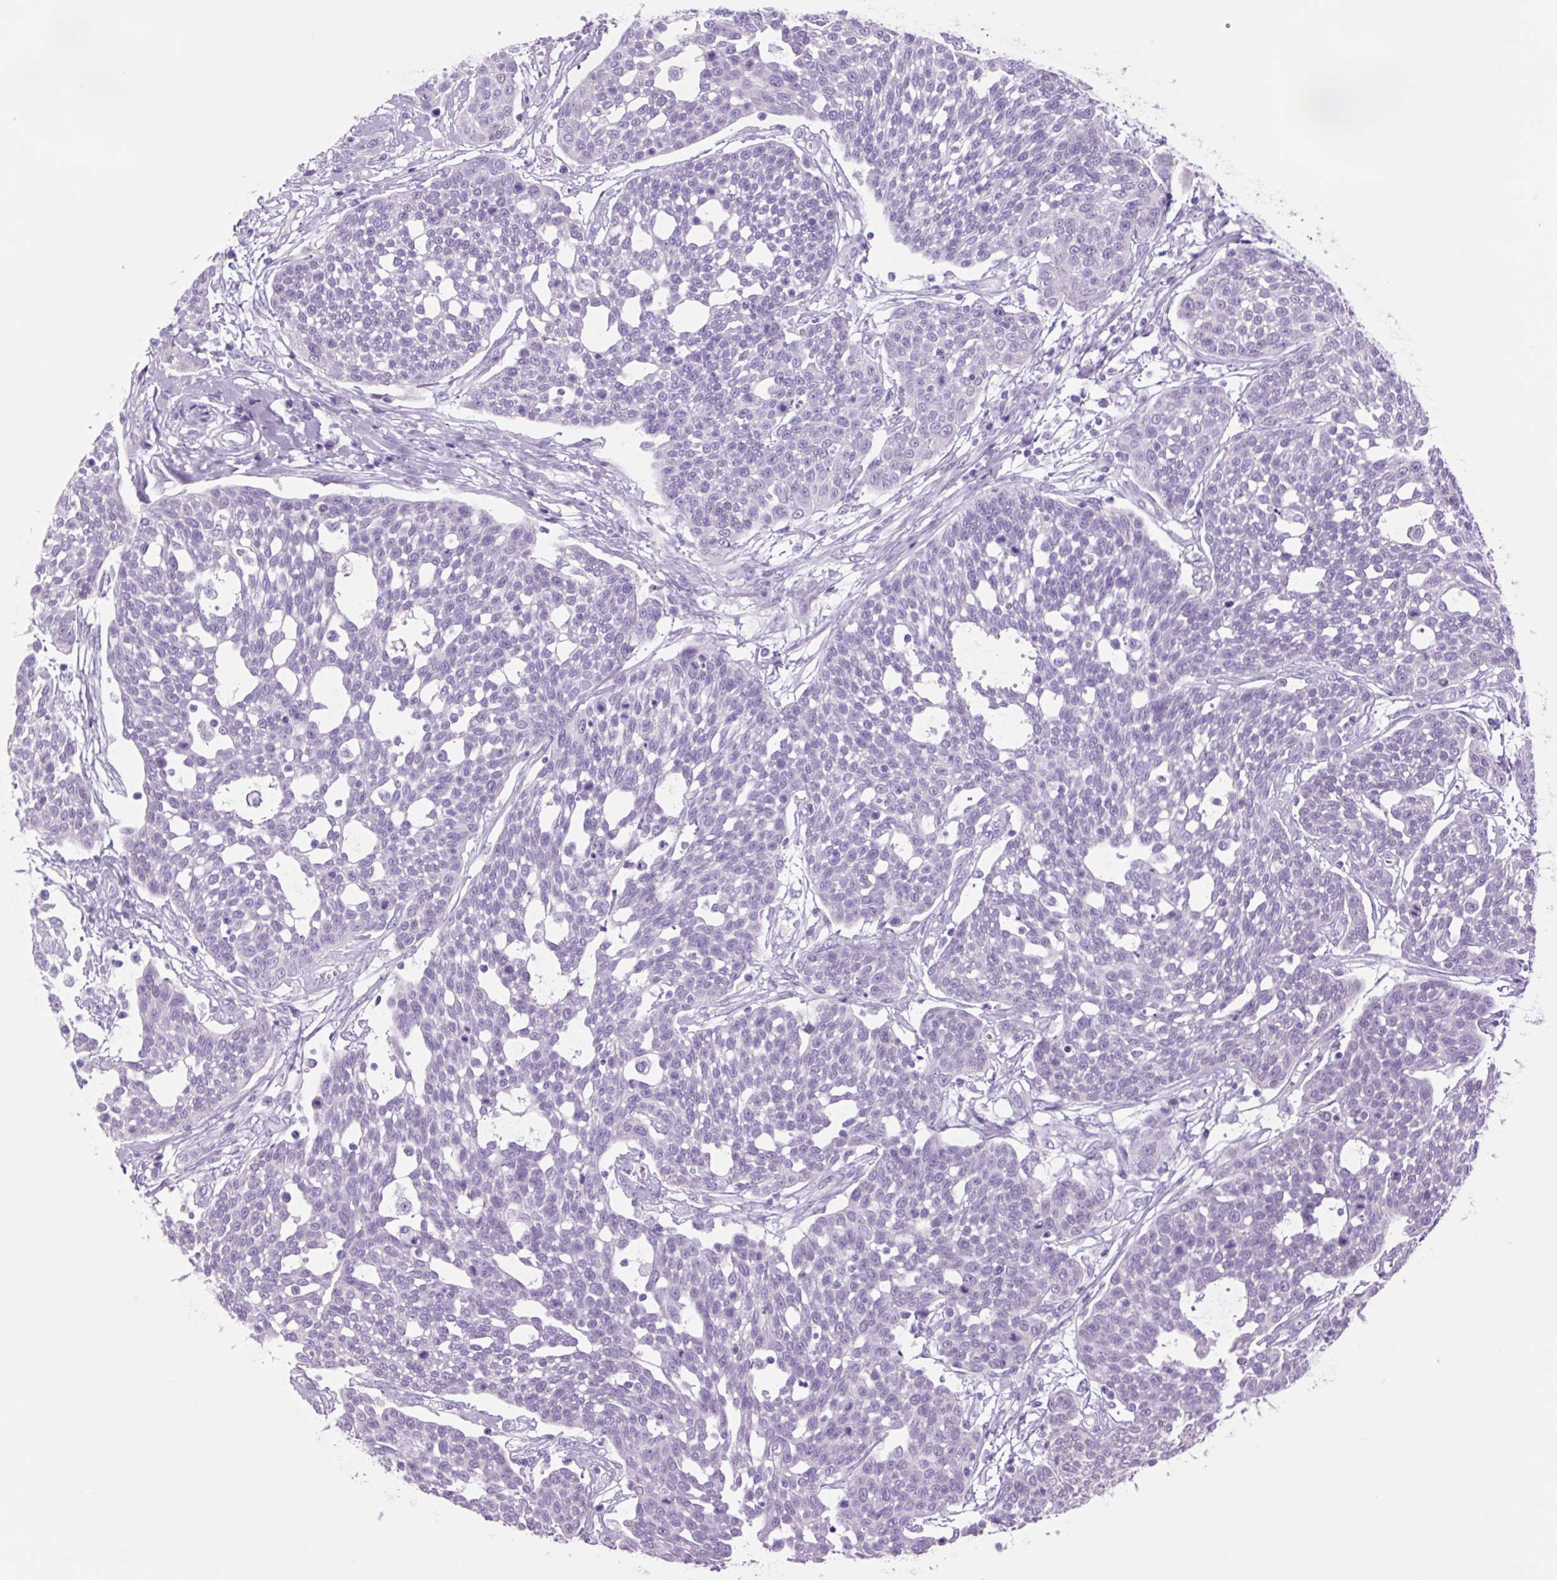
{"staining": {"intensity": "negative", "quantity": "none", "location": "none"}, "tissue": "cervical cancer", "cell_type": "Tumor cells", "image_type": "cancer", "snomed": [{"axis": "morphology", "description": "Squamous cell carcinoma, NOS"}, {"axis": "topography", "description": "Cervix"}], "caption": "A photomicrograph of cervical squamous cell carcinoma stained for a protein demonstrates no brown staining in tumor cells.", "gene": "TFF2", "patient": {"sex": "female", "age": 34}}